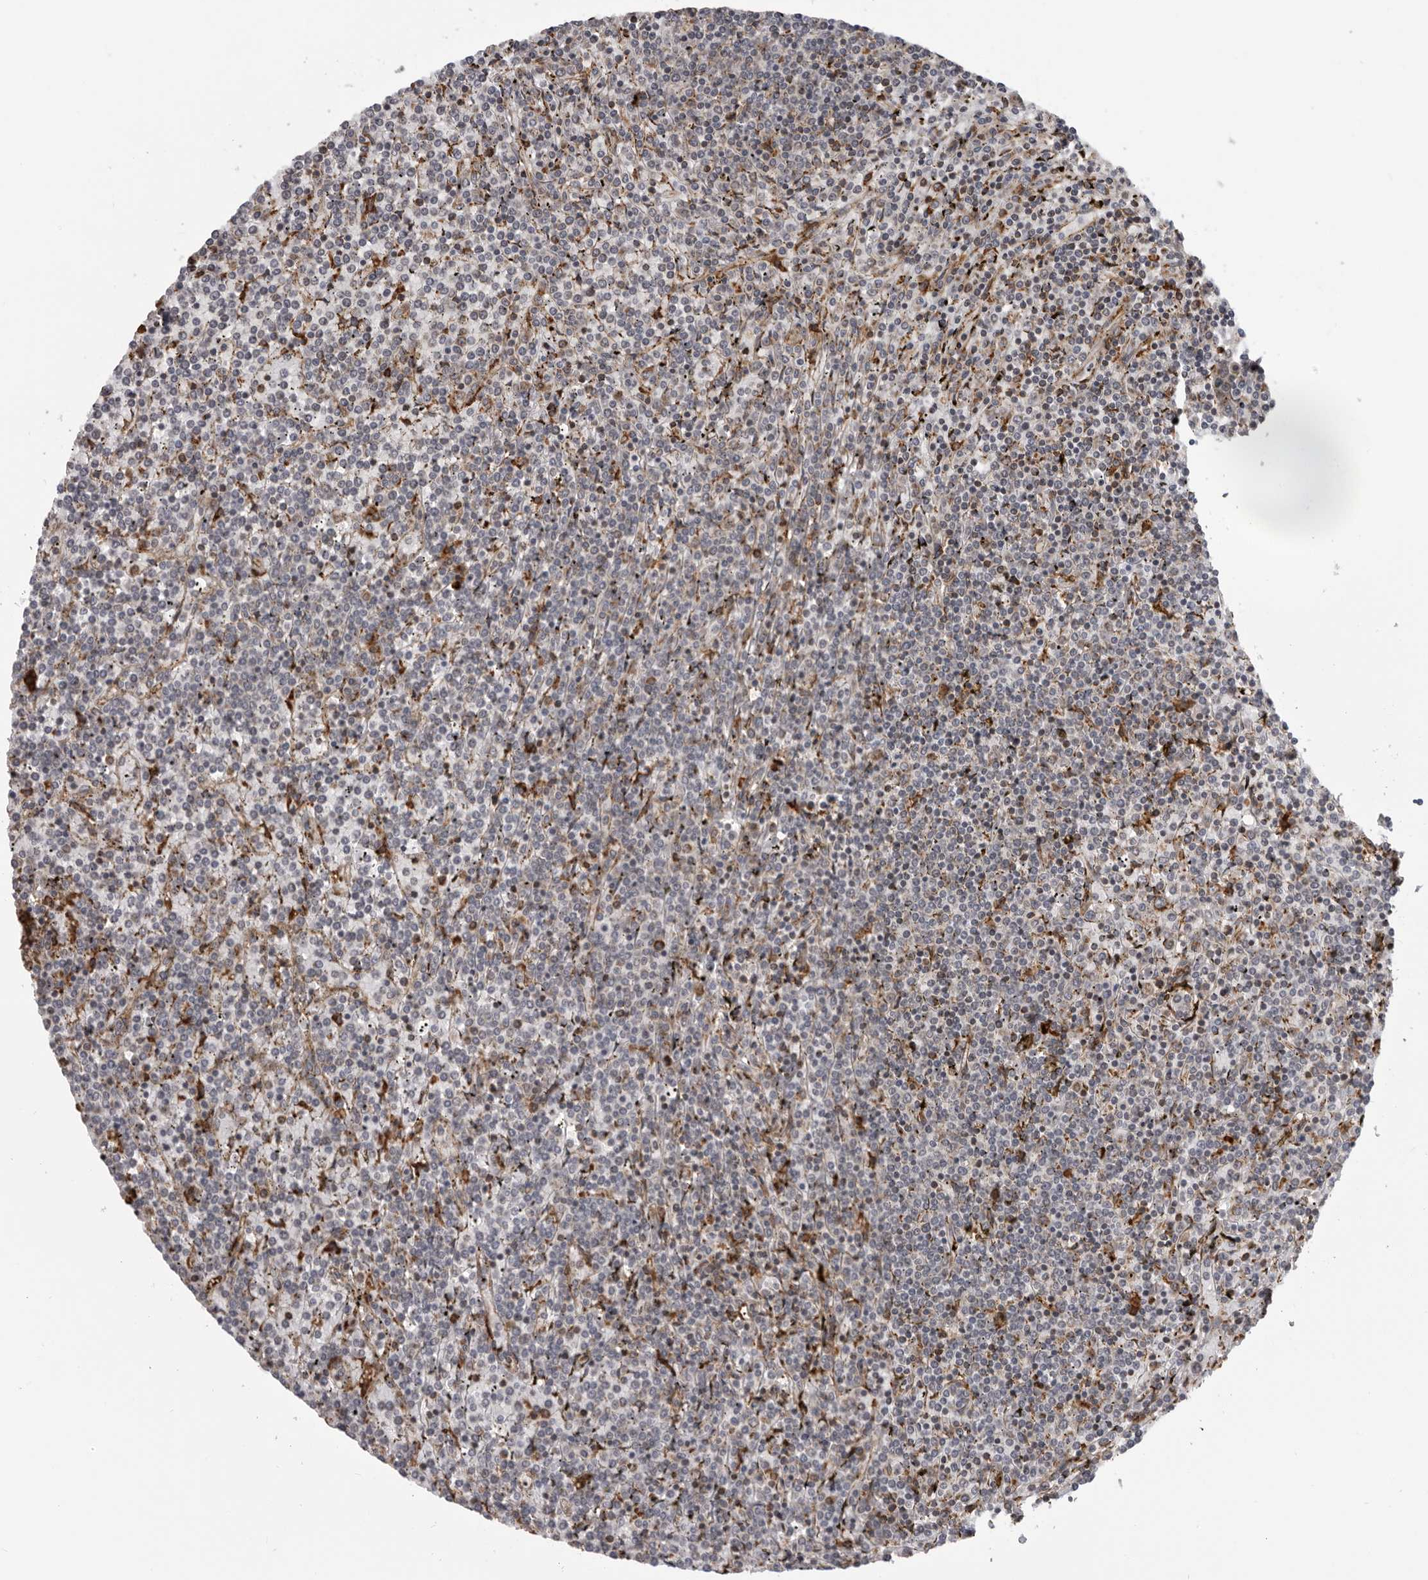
{"staining": {"intensity": "negative", "quantity": "none", "location": "none"}, "tissue": "lymphoma", "cell_type": "Tumor cells", "image_type": "cancer", "snomed": [{"axis": "morphology", "description": "Malignant lymphoma, non-Hodgkin's type, Low grade"}, {"axis": "topography", "description": "Spleen"}], "caption": "An IHC histopathology image of lymphoma is shown. There is no staining in tumor cells of lymphoma.", "gene": "ALPK2", "patient": {"sex": "female", "age": 19}}